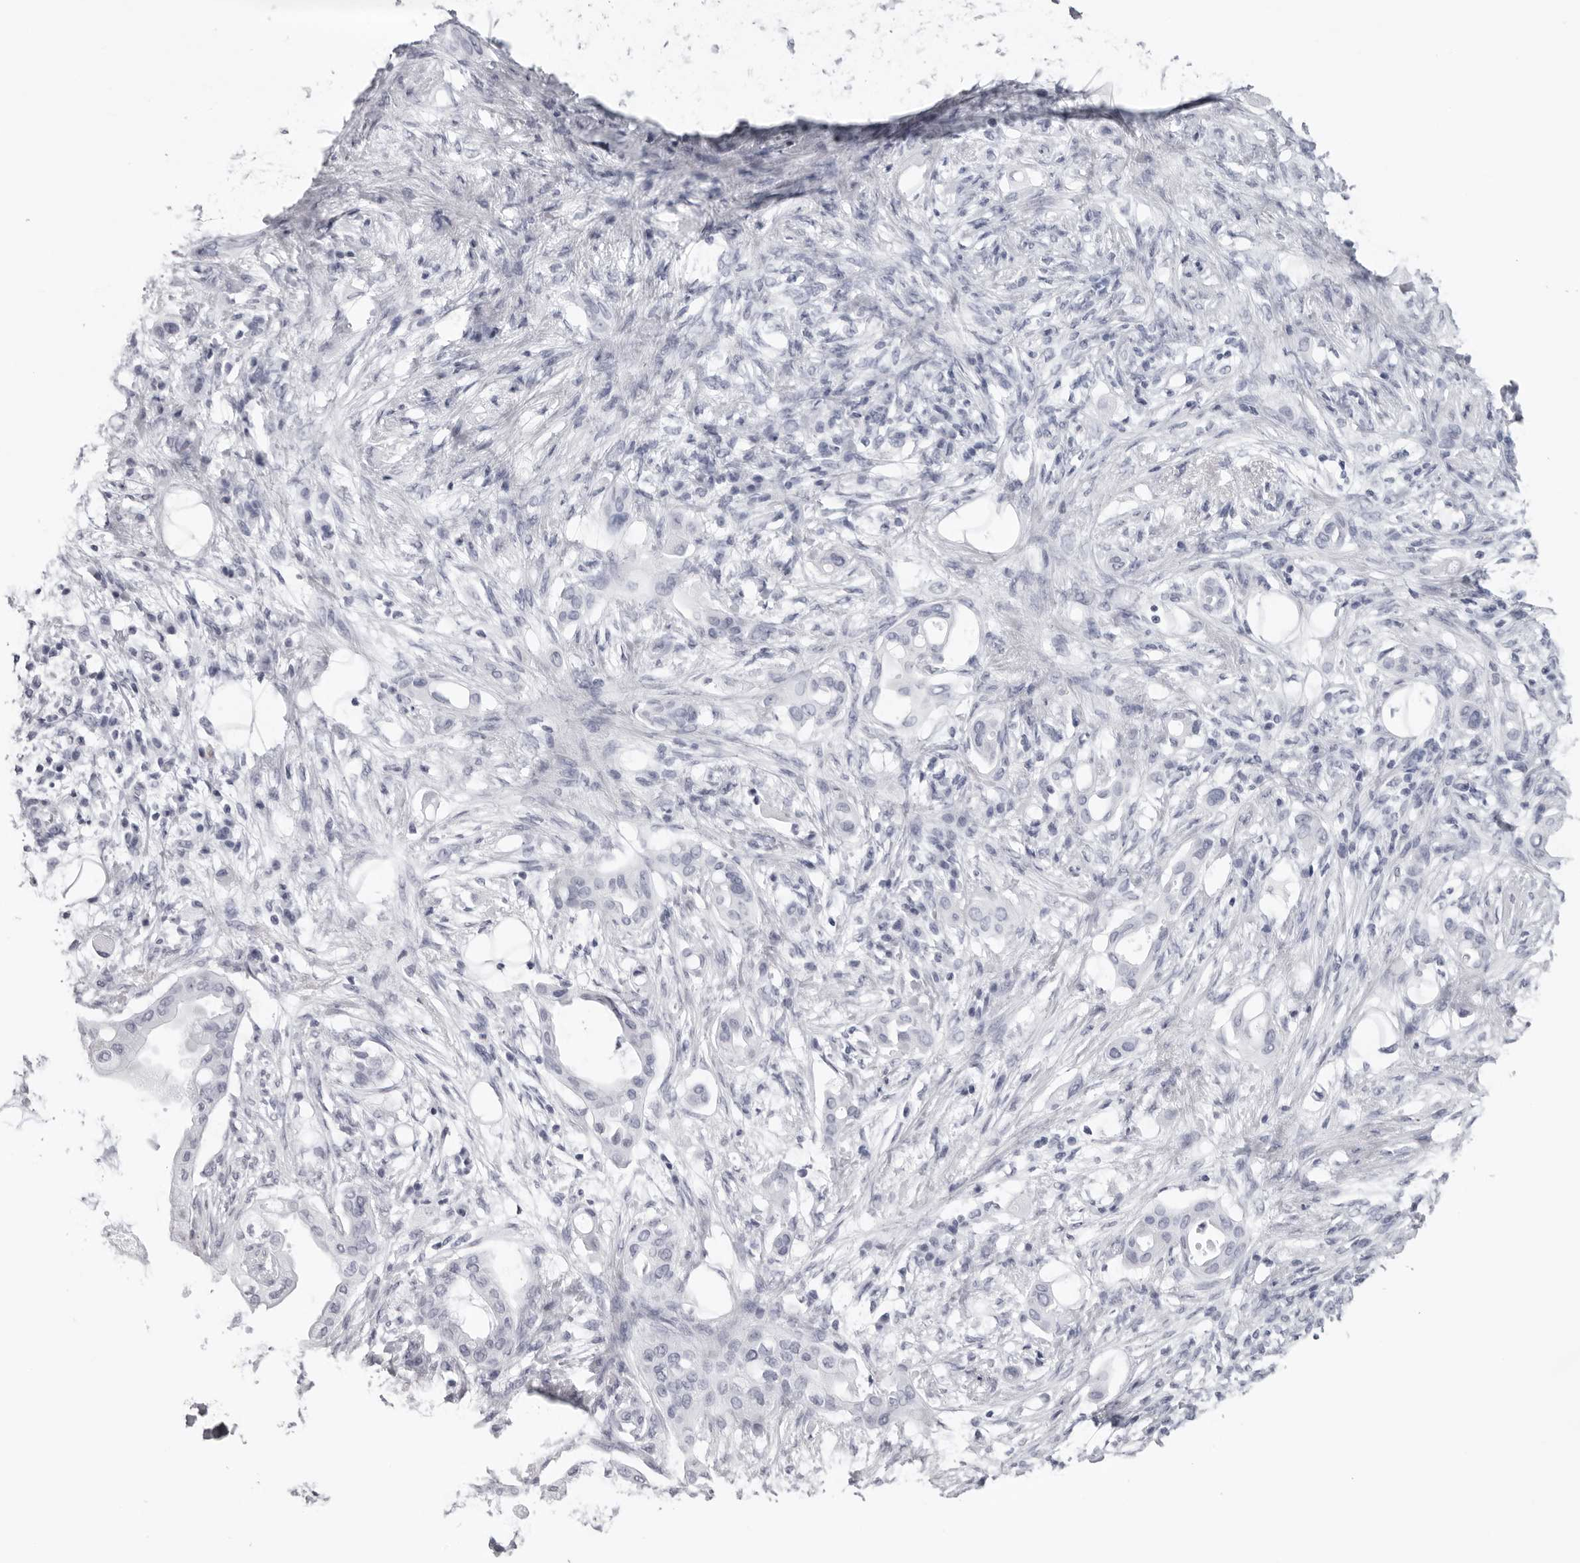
{"staining": {"intensity": "negative", "quantity": "none", "location": "none"}, "tissue": "pancreatic cancer", "cell_type": "Tumor cells", "image_type": "cancer", "snomed": [{"axis": "morphology", "description": "Adenocarcinoma, NOS"}, {"axis": "morphology", "description": "Adenocarcinoma, metastatic, NOS"}, {"axis": "topography", "description": "Lymph node"}, {"axis": "topography", "description": "Pancreas"}, {"axis": "topography", "description": "Duodenum"}], "caption": "The IHC histopathology image has no significant positivity in tumor cells of metastatic adenocarcinoma (pancreatic) tissue.", "gene": "KLK9", "patient": {"sex": "female", "age": 64}}